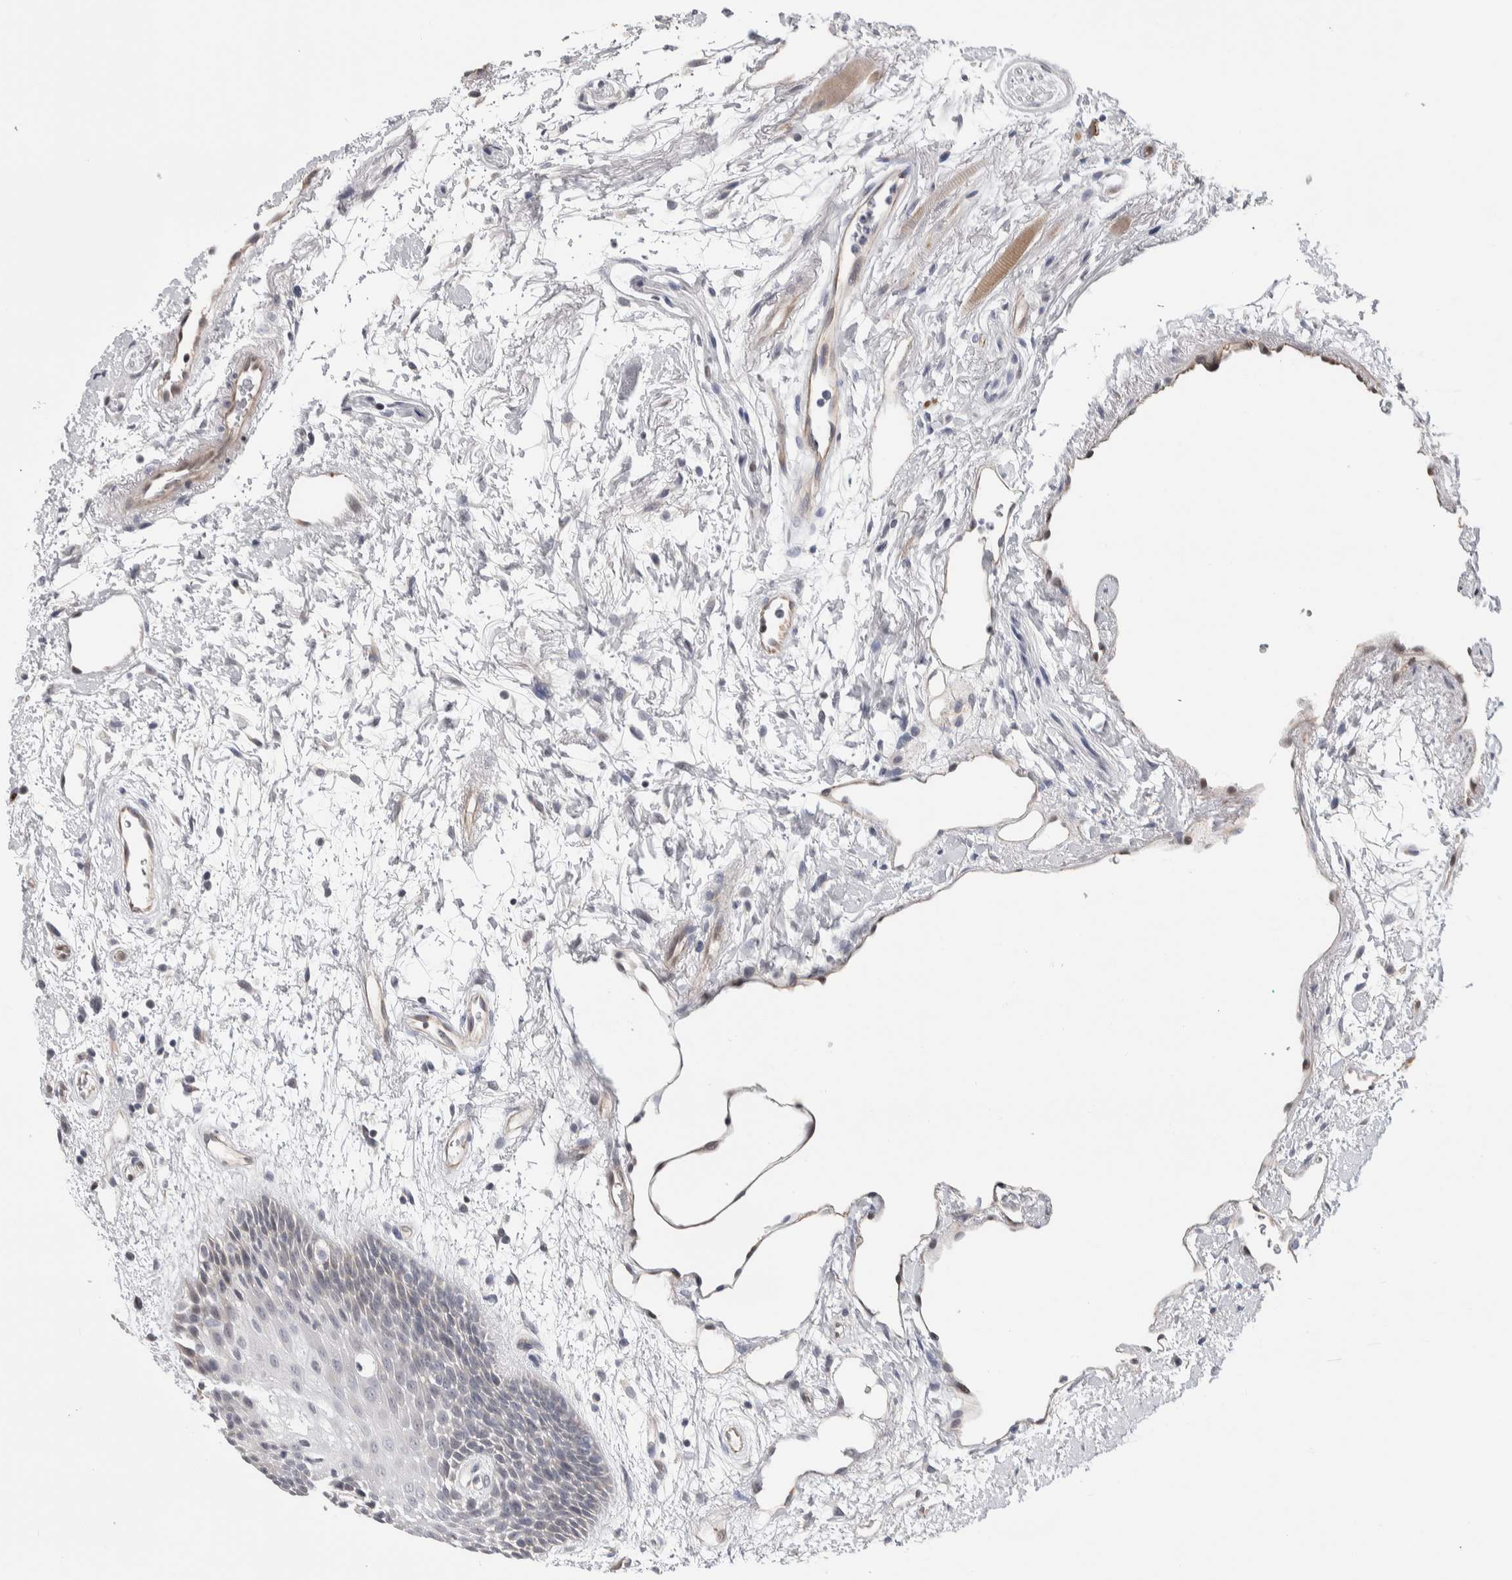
{"staining": {"intensity": "negative", "quantity": "none", "location": "none"}, "tissue": "oral mucosa", "cell_type": "Squamous epithelial cells", "image_type": "normal", "snomed": [{"axis": "morphology", "description": "Normal tissue, NOS"}, {"axis": "topography", "description": "Skeletal muscle"}, {"axis": "topography", "description": "Oral tissue"}, {"axis": "topography", "description": "Peripheral nerve tissue"}], "caption": "Squamous epithelial cells show no significant positivity in unremarkable oral mucosa. (Immunohistochemistry (ihc), brightfield microscopy, high magnification).", "gene": "ZBTB49", "patient": {"sex": "female", "age": 84}}